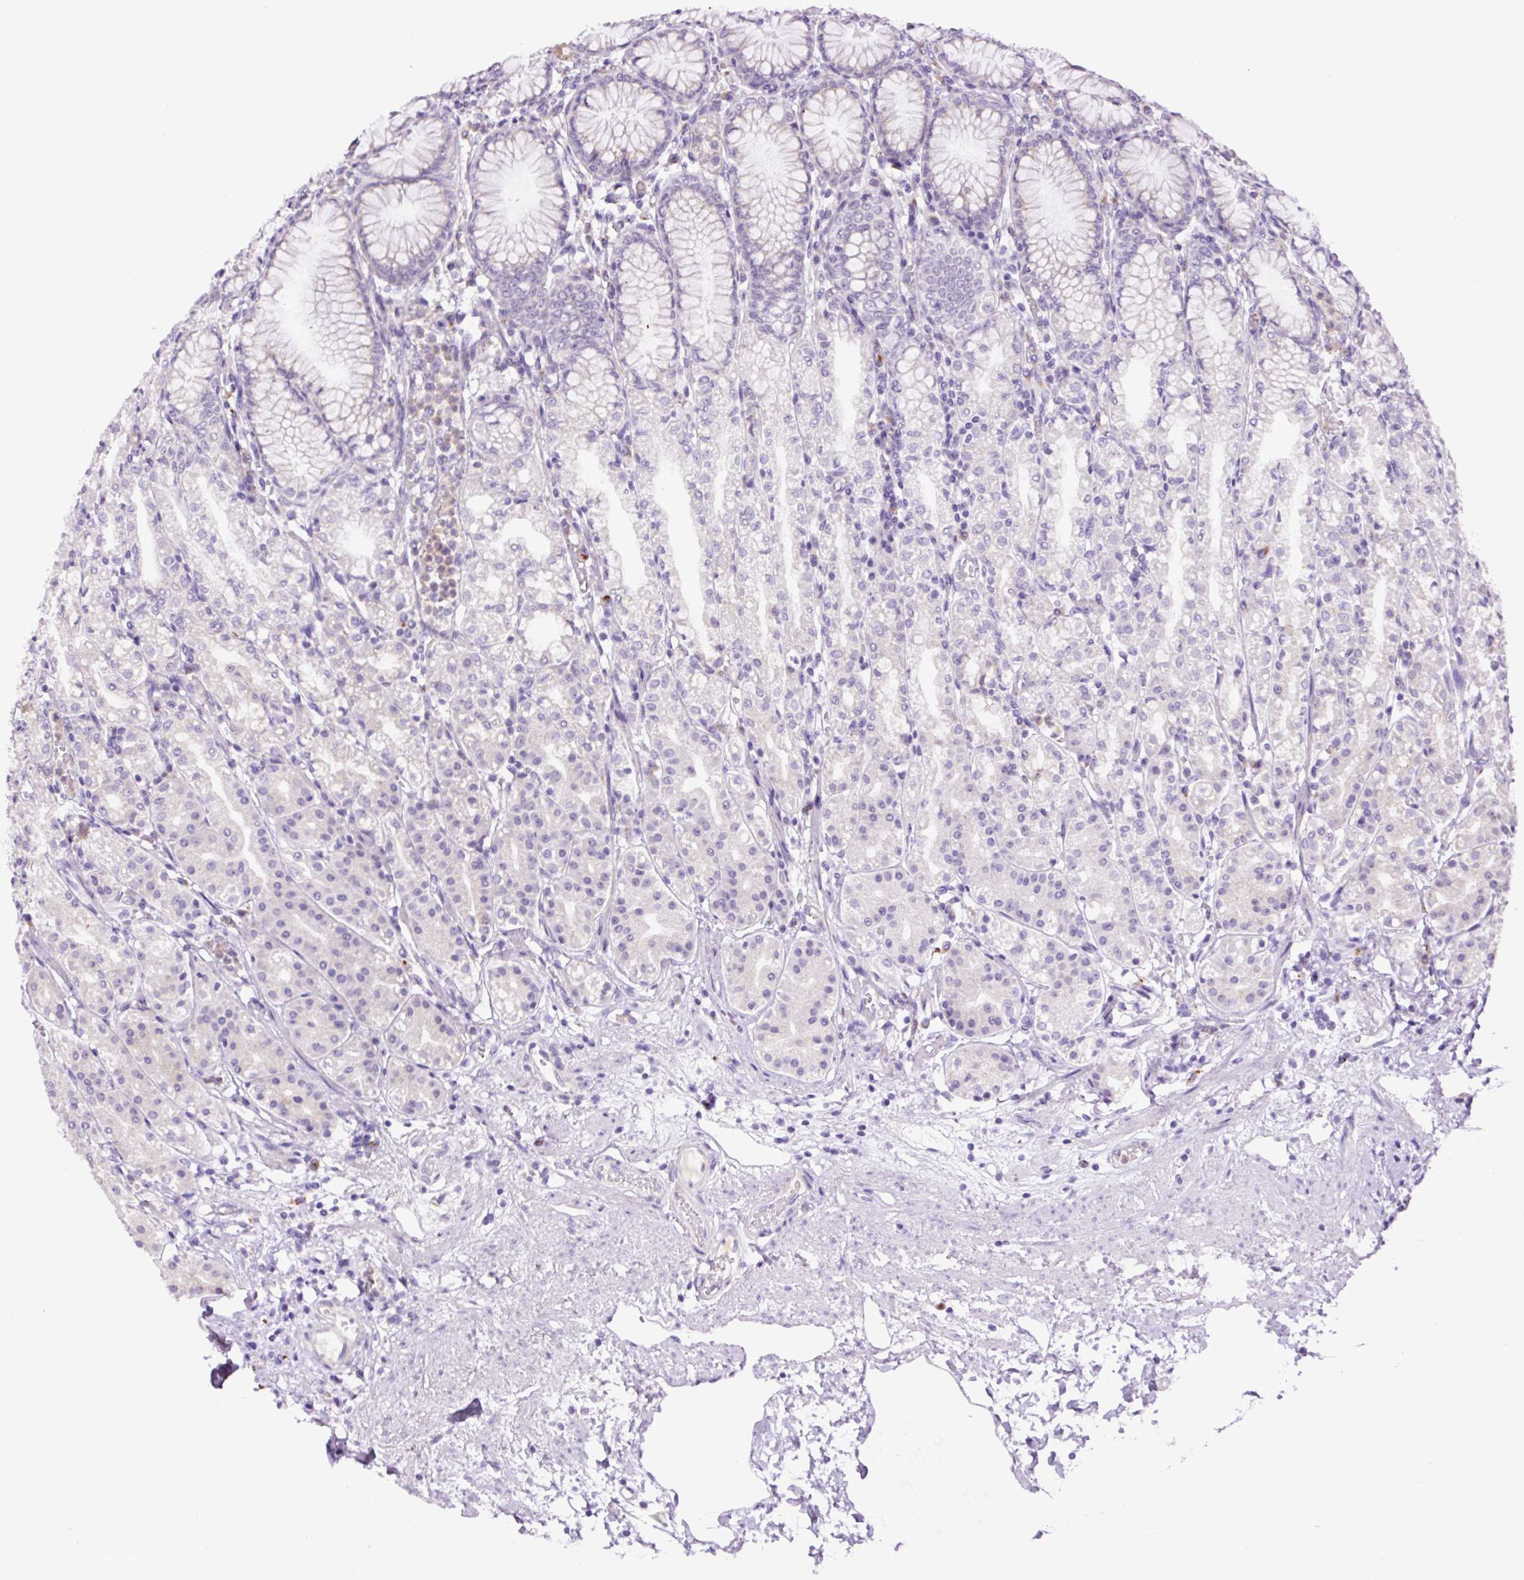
{"staining": {"intensity": "negative", "quantity": "none", "location": "none"}, "tissue": "stomach", "cell_type": "Glandular cells", "image_type": "normal", "snomed": [{"axis": "morphology", "description": "Normal tissue, NOS"}, {"axis": "topography", "description": "Stomach"}], "caption": "The image reveals no significant positivity in glandular cells of stomach. (DAB immunohistochemistry with hematoxylin counter stain).", "gene": "MFSD3", "patient": {"sex": "female", "age": 57}}